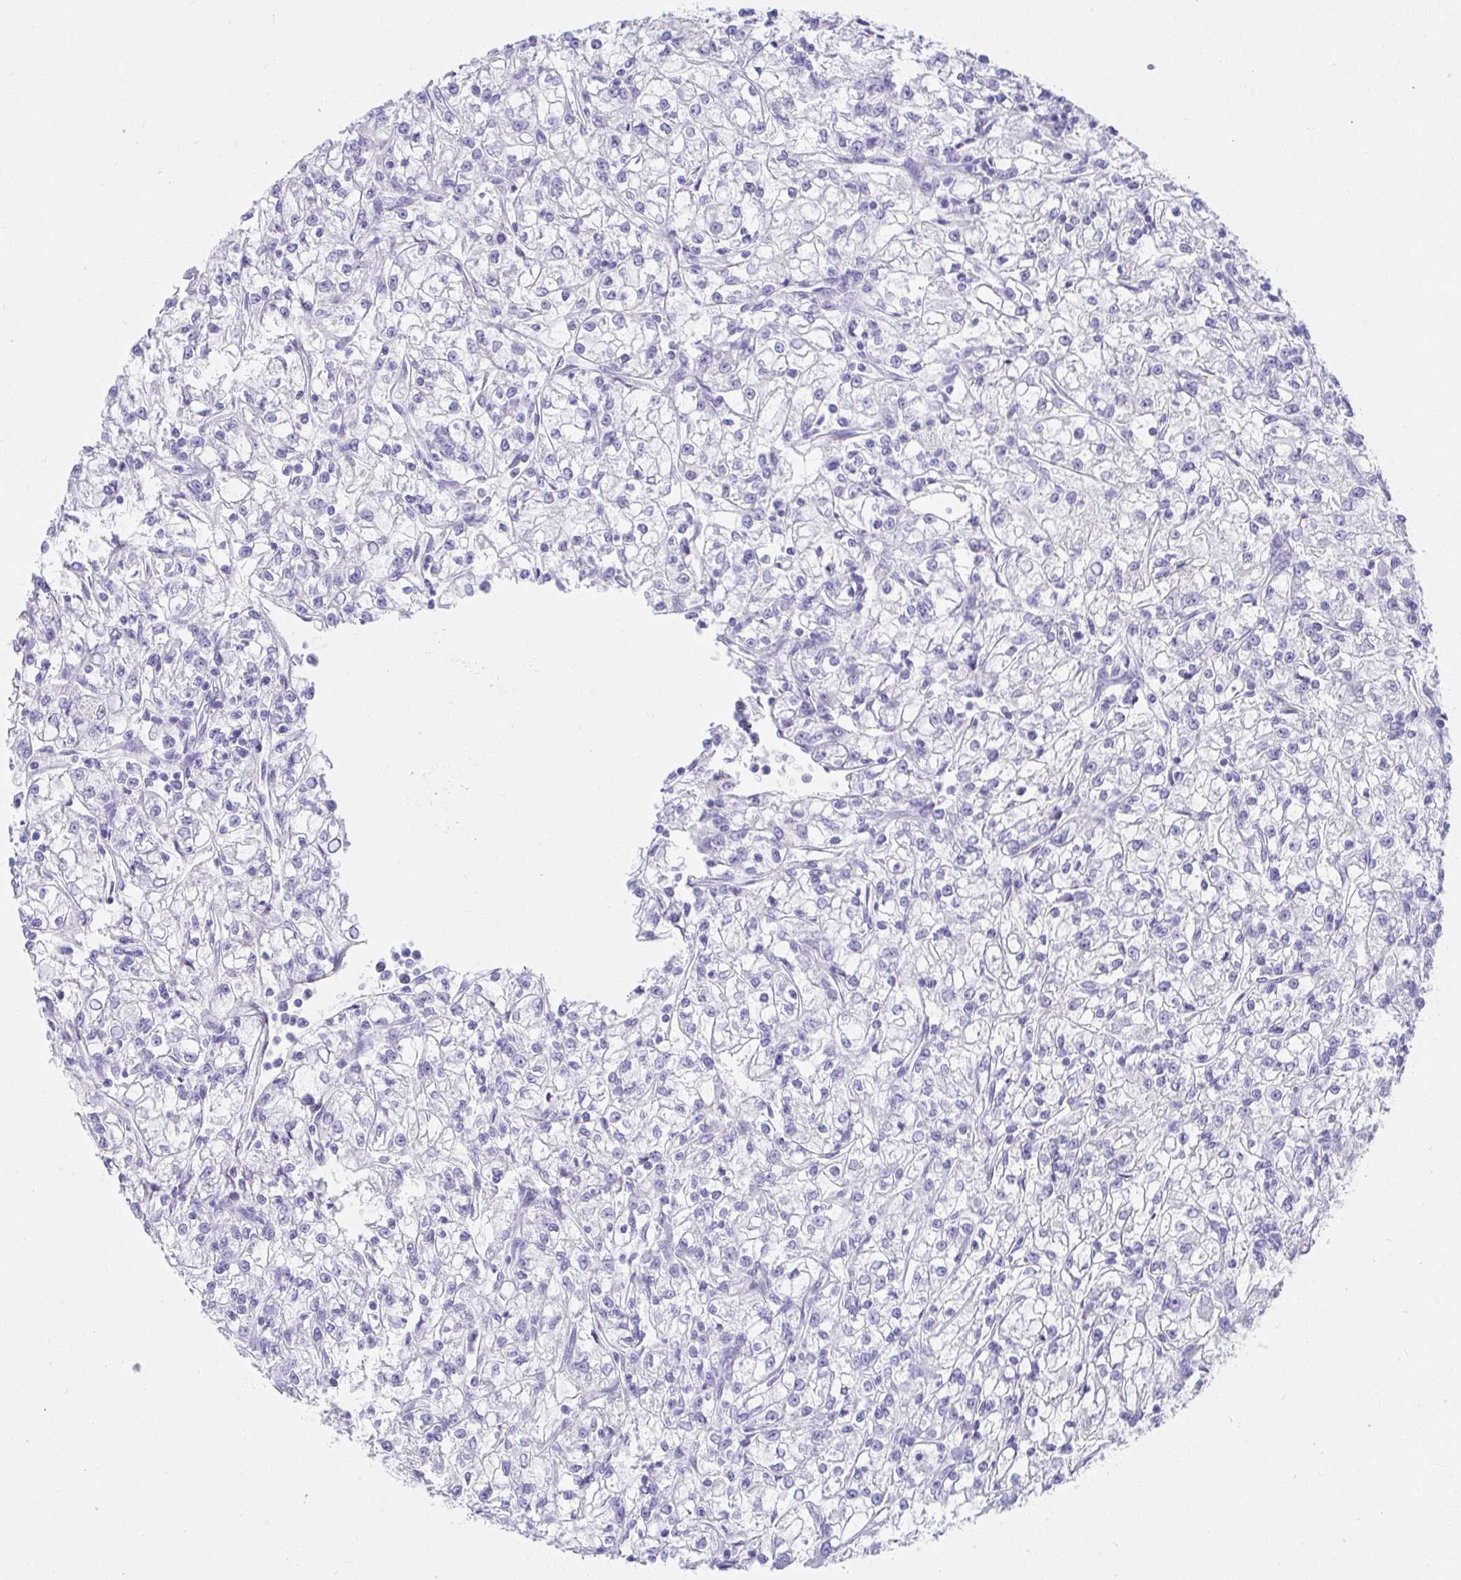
{"staining": {"intensity": "negative", "quantity": "none", "location": "none"}, "tissue": "renal cancer", "cell_type": "Tumor cells", "image_type": "cancer", "snomed": [{"axis": "morphology", "description": "Adenocarcinoma, NOS"}, {"axis": "topography", "description": "Kidney"}], "caption": "Tumor cells show no significant protein staining in adenocarcinoma (renal).", "gene": "VGLL1", "patient": {"sex": "female", "age": 59}}